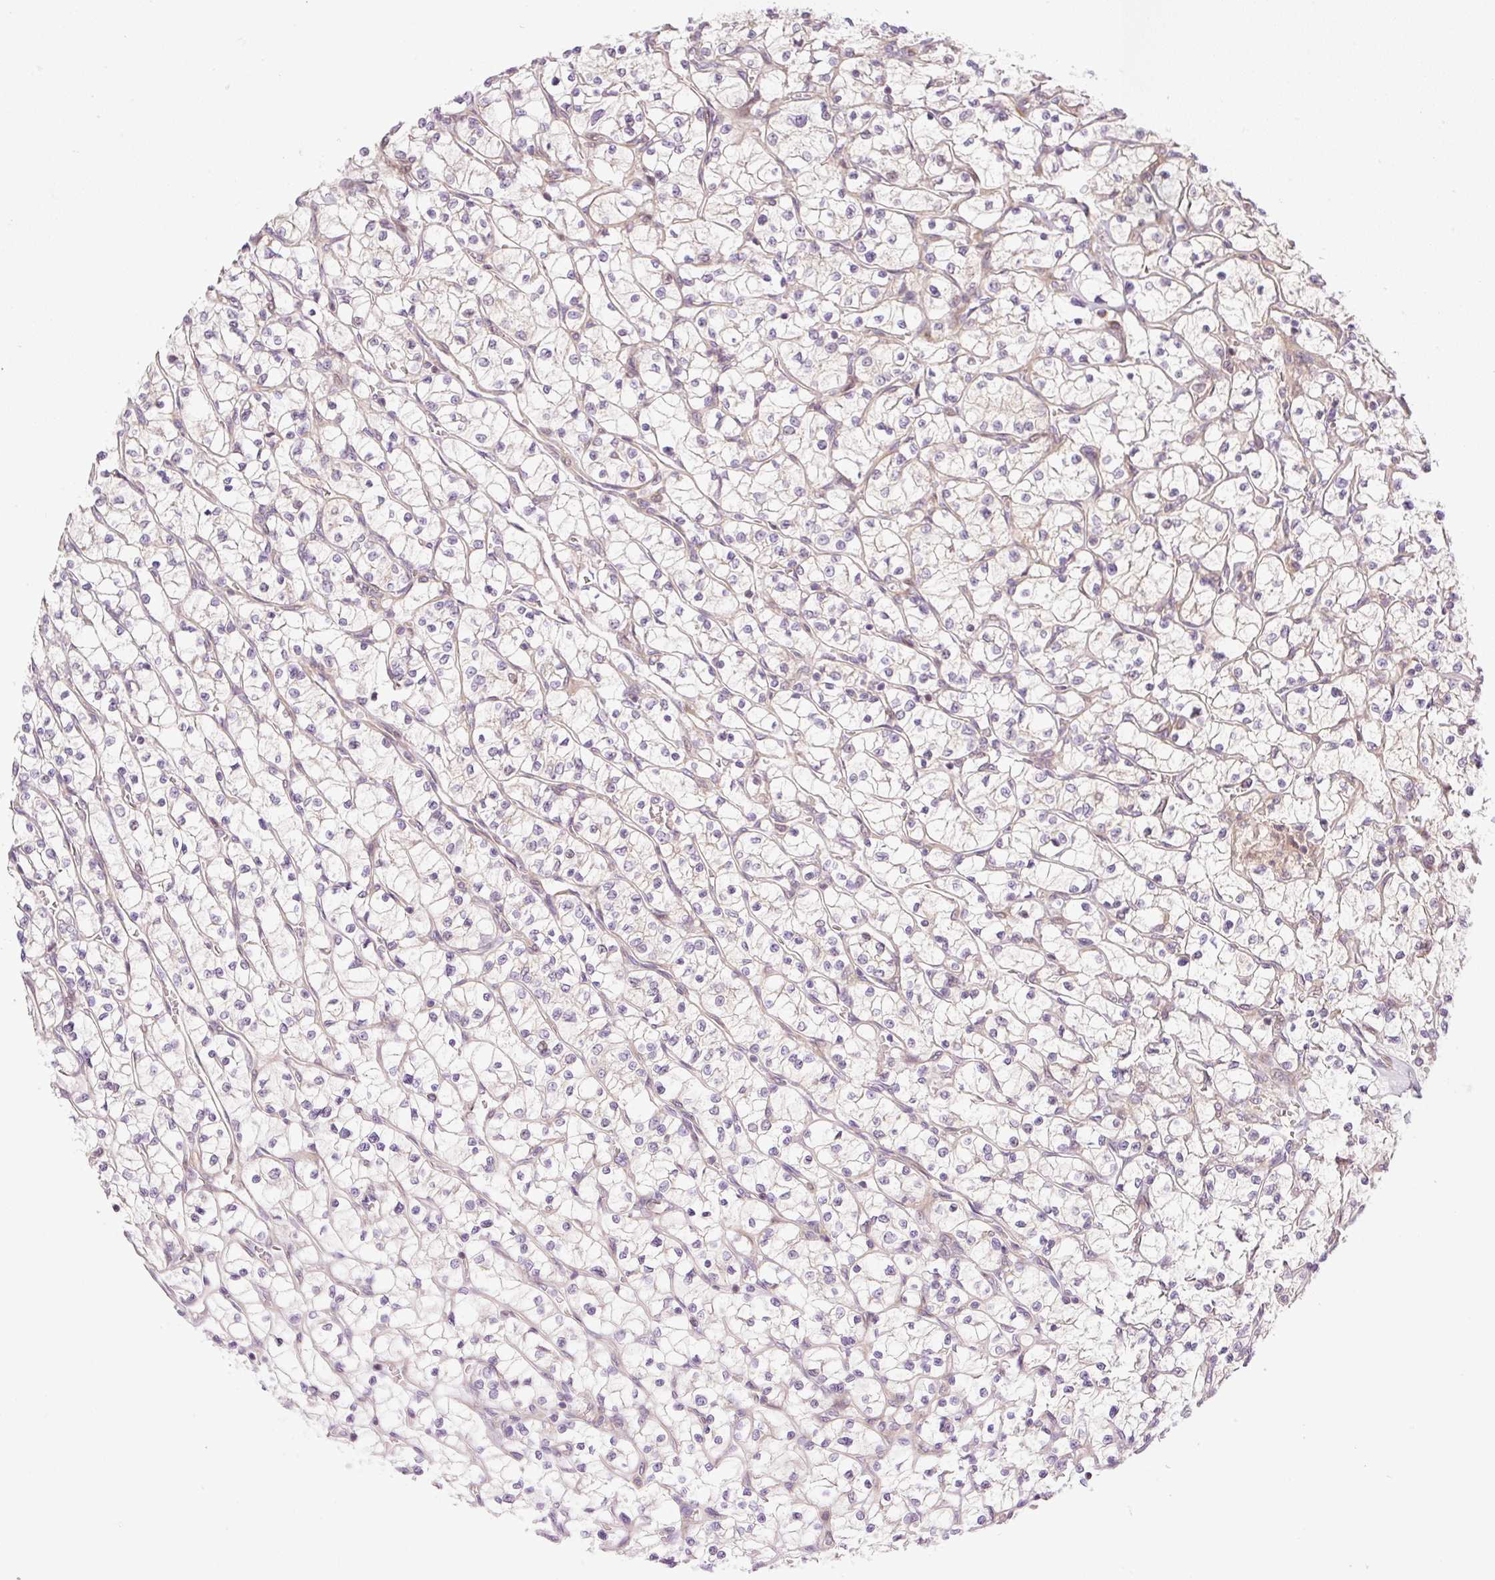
{"staining": {"intensity": "negative", "quantity": "none", "location": "none"}, "tissue": "renal cancer", "cell_type": "Tumor cells", "image_type": "cancer", "snomed": [{"axis": "morphology", "description": "Adenocarcinoma, NOS"}, {"axis": "topography", "description": "Kidney"}], "caption": "Immunohistochemistry (IHC) photomicrograph of neoplastic tissue: human adenocarcinoma (renal) stained with DAB (3,3'-diaminobenzidine) reveals no significant protein staining in tumor cells.", "gene": "ZNF394", "patient": {"sex": "female", "age": 64}}